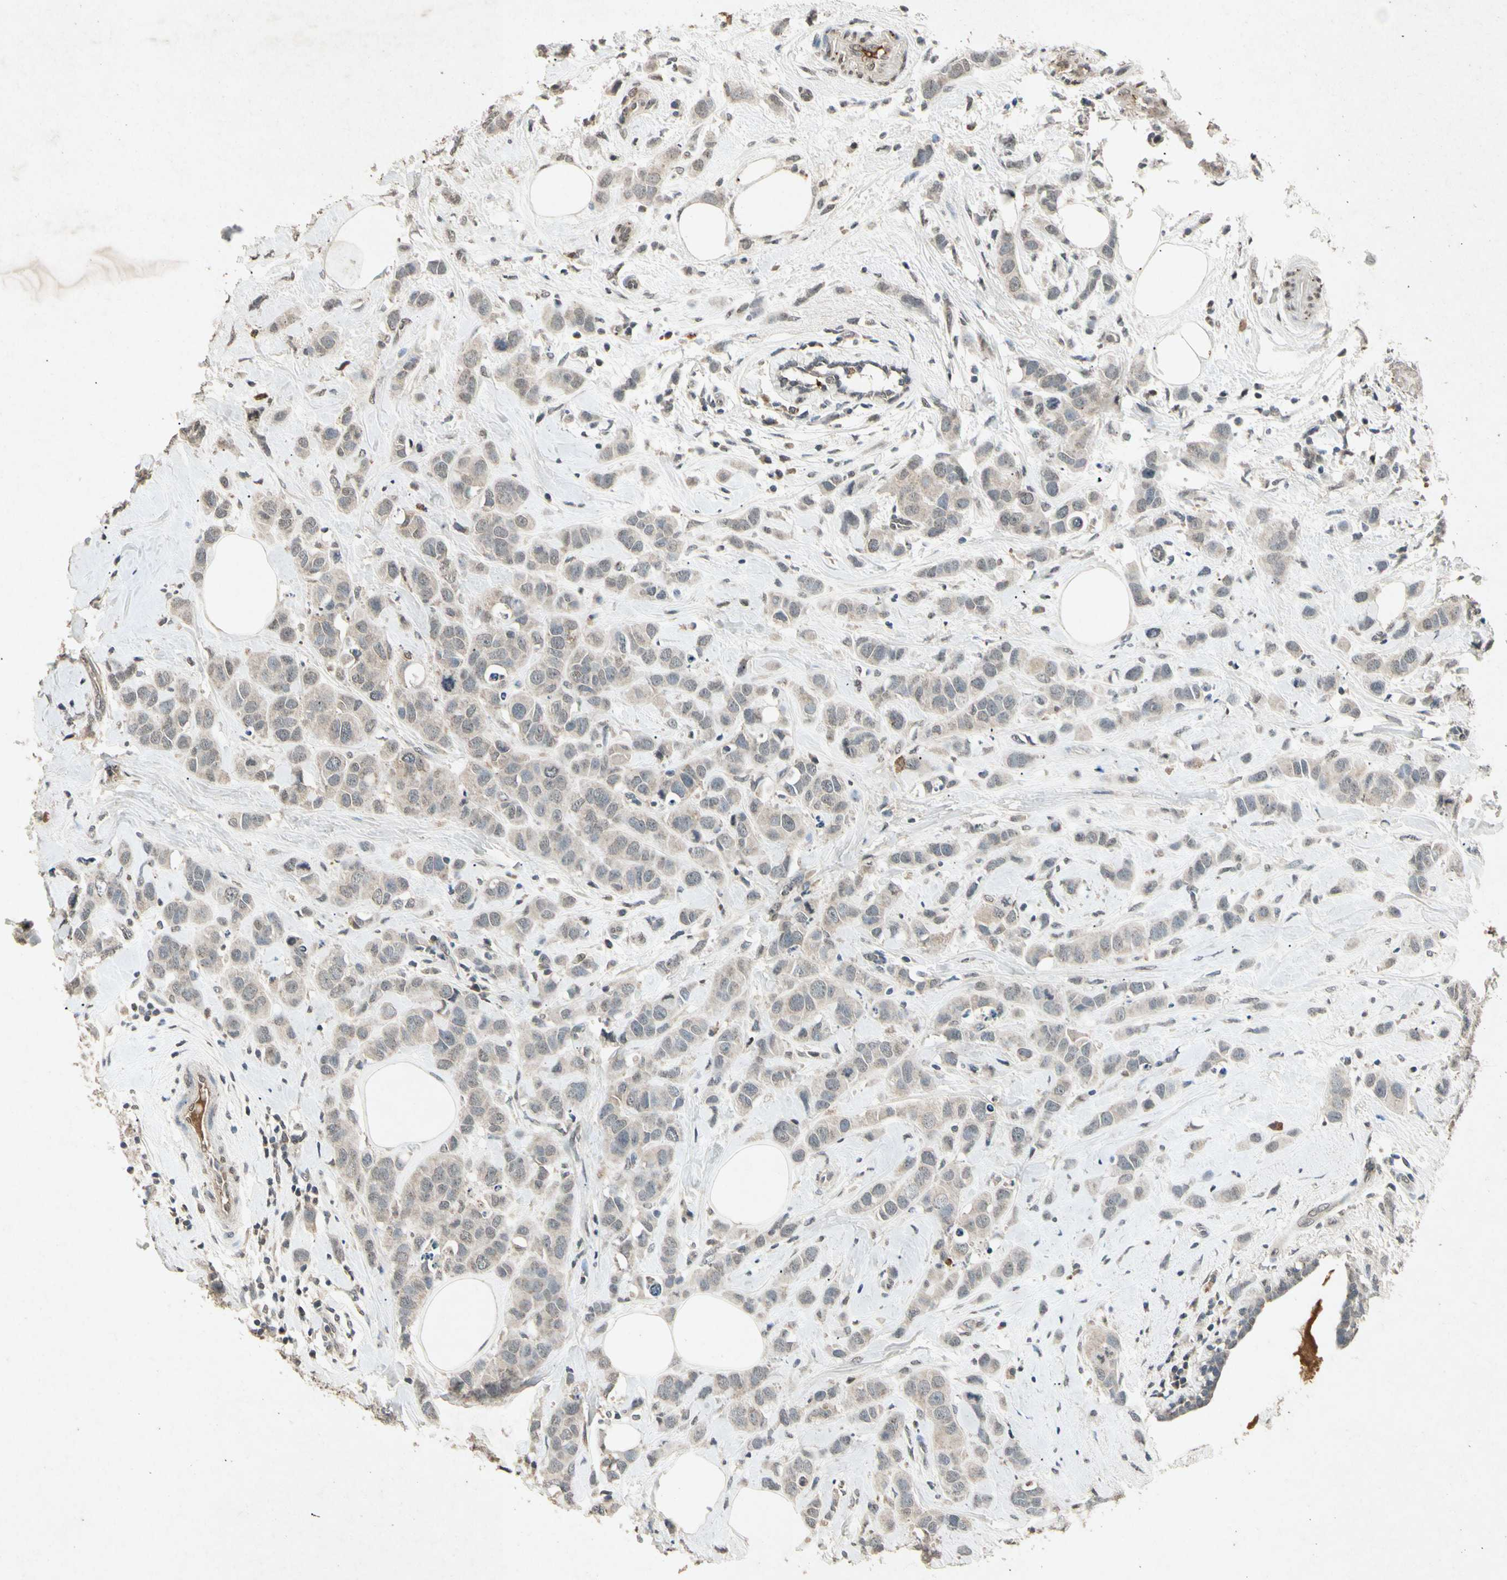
{"staining": {"intensity": "weak", "quantity": ">75%", "location": "cytoplasmic/membranous"}, "tissue": "breast cancer", "cell_type": "Tumor cells", "image_type": "cancer", "snomed": [{"axis": "morphology", "description": "Normal tissue, NOS"}, {"axis": "morphology", "description": "Duct carcinoma"}, {"axis": "topography", "description": "Breast"}], "caption": "Immunohistochemistry of breast intraductal carcinoma shows low levels of weak cytoplasmic/membranous positivity in about >75% of tumor cells. Using DAB (brown) and hematoxylin (blue) stains, captured at high magnification using brightfield microscopy.", "gene": "CP", "patient": {"sex": "female", "age": 50}}